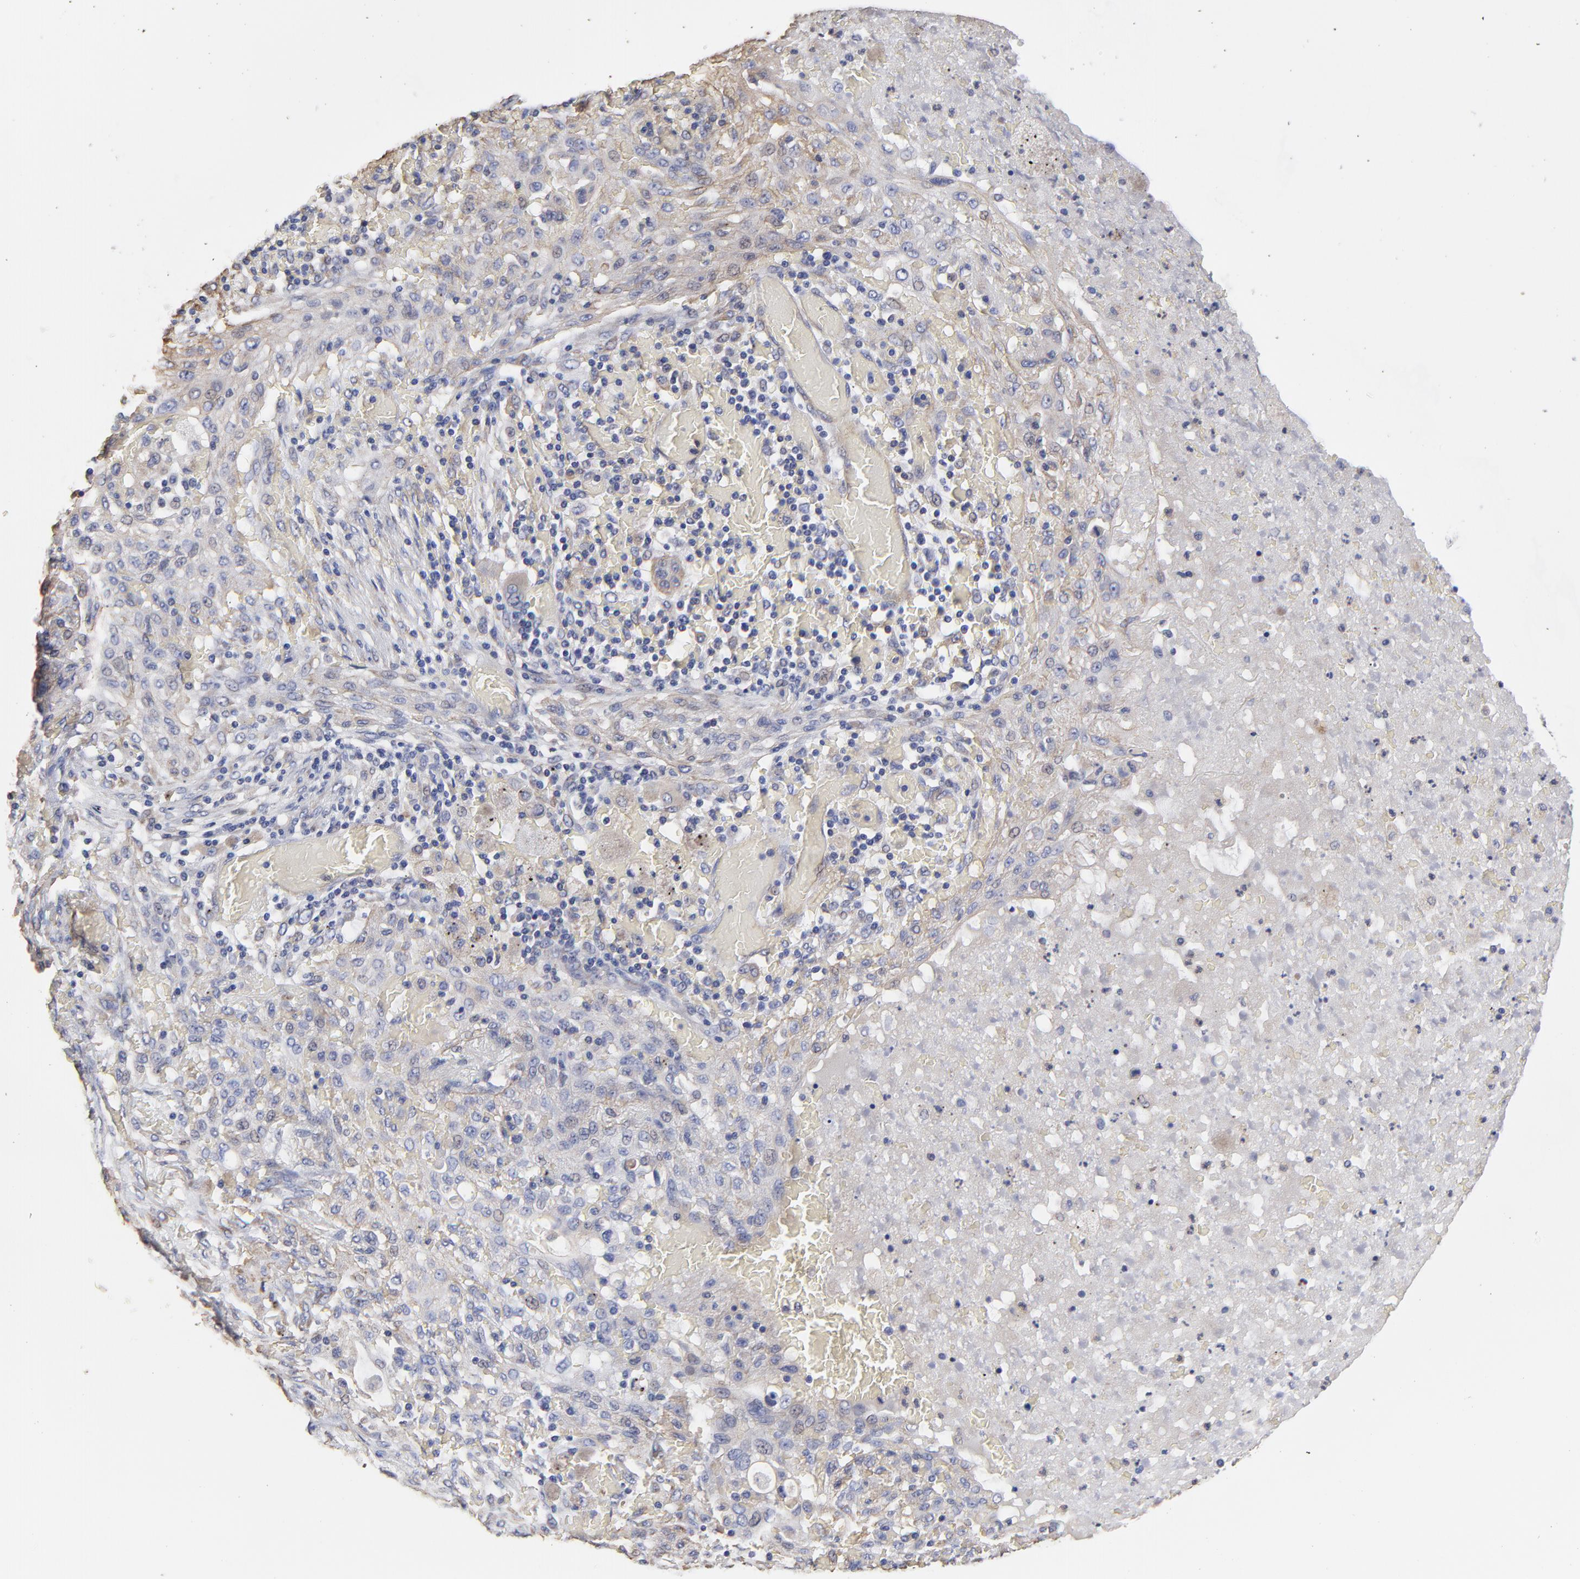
{"staining": {"intensity": "weak", "quantity": "25%-75%", "location": "cytoplasmic/membranous"}, "tissue": "lung cancer", "cell_type": "Tumor cells", "image_type": "cancer", "snomed": [{"axis": "morphology", "description": "Squamous cell carcinoma, NOS"}, {"axis": "topography", "description": "Lung"}], "caption": "Protein expression analysis of squamous cell carcinoma (lung) demonstrates weak cytoplasmic/membranous staining in approximately 25%-75% of tumor cells.", "gene": "LRCH2", "patient": {"sex": "female", "age": 47}}